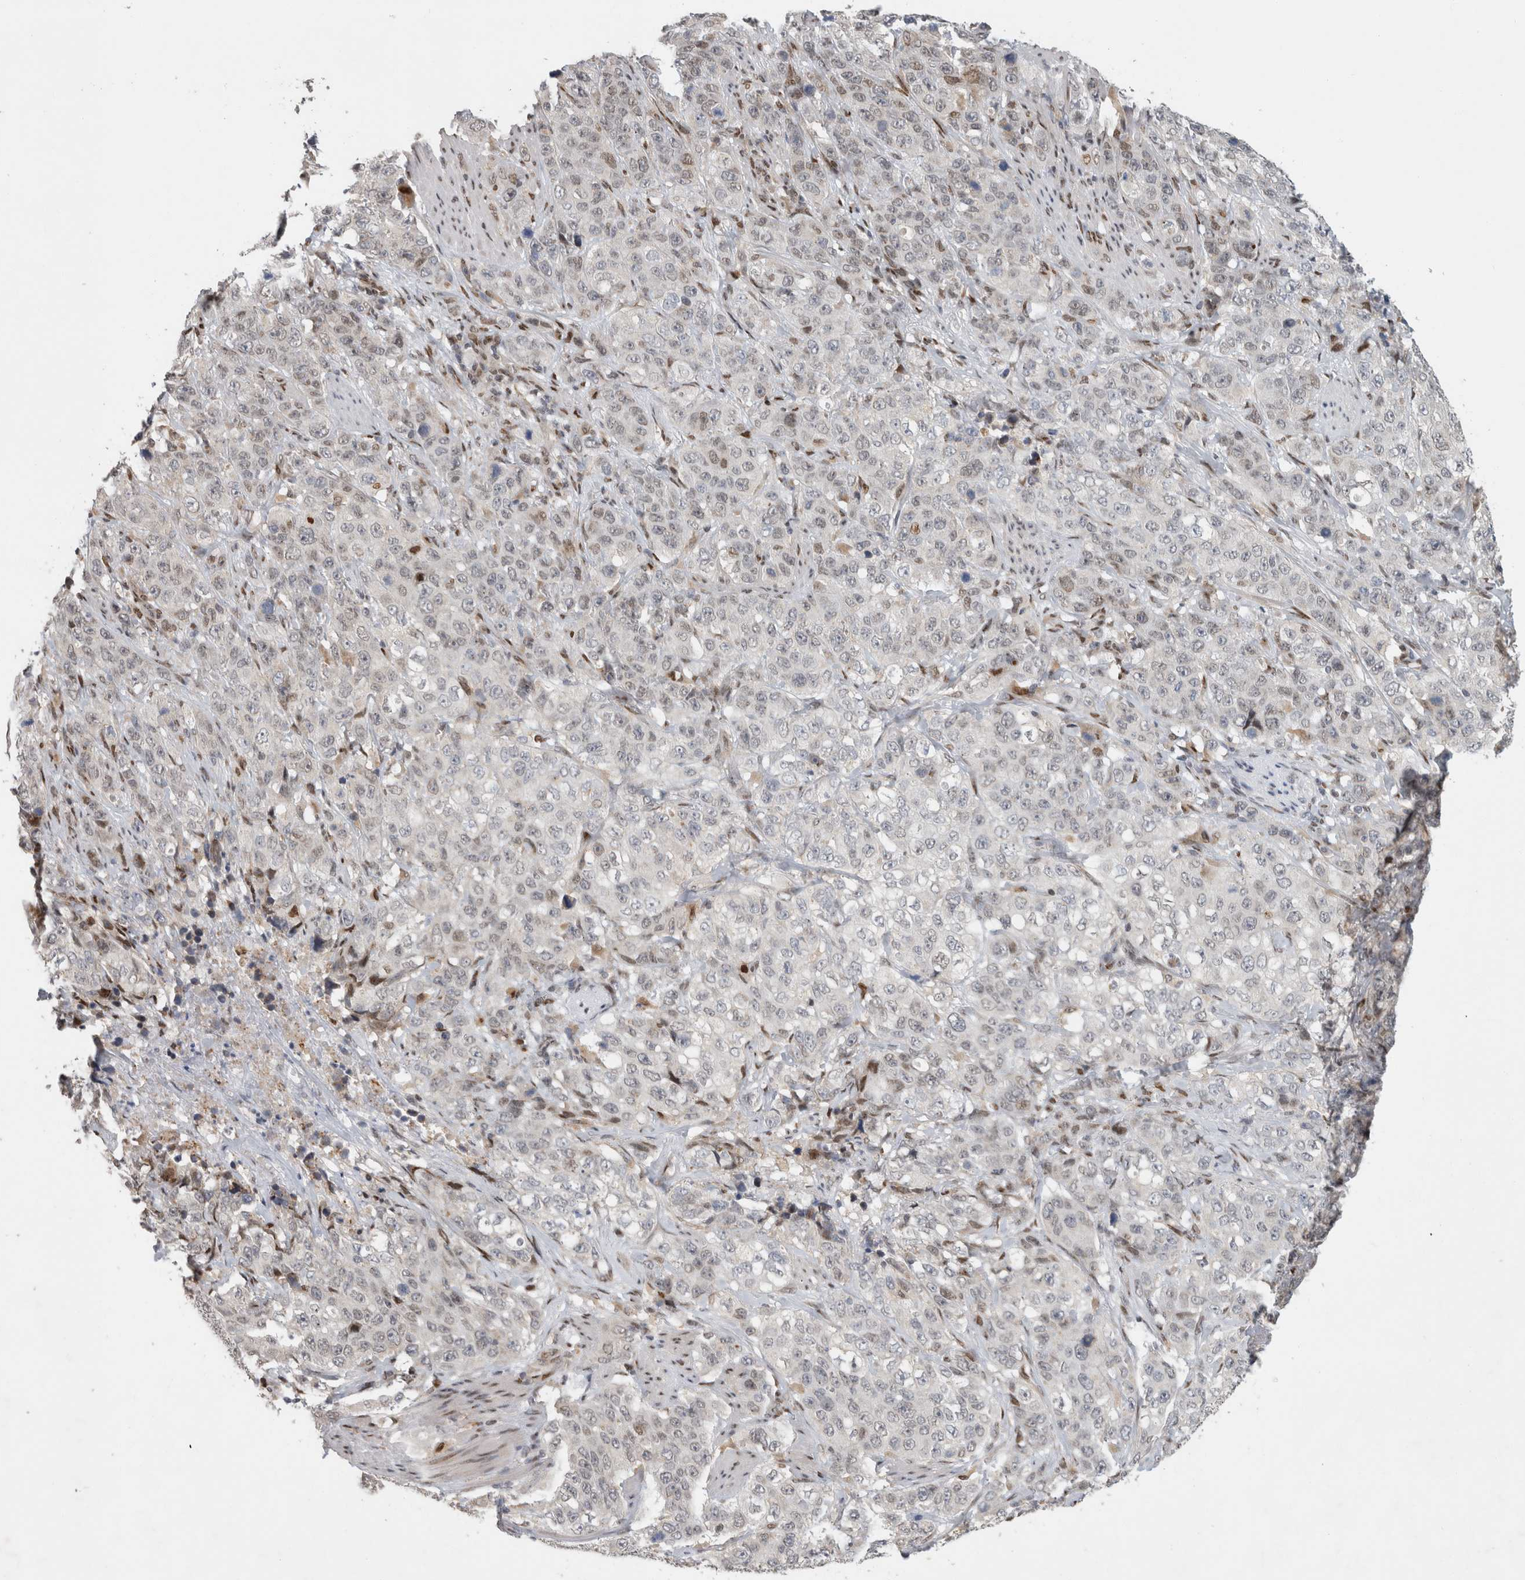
{"staining": {"intensity": "negative", "quantity": "none", "location": "none"}, "tissue": "stomach cancer", "cell_type": "Tumor cells", "image_type": "cancer", "snomed": [{"axis": "morphology", "description": "Adenocarcinoma, NOS"}, {"axis": "topography", "description": "Stomach"}], "caption": "A micrograph of human adenocarcinoma (stomach) is negative for staining in tumor cells. Nuclei are stained in blue.", "gene": "C8orf58", "patient": {"sex": "male", "age": 48}}